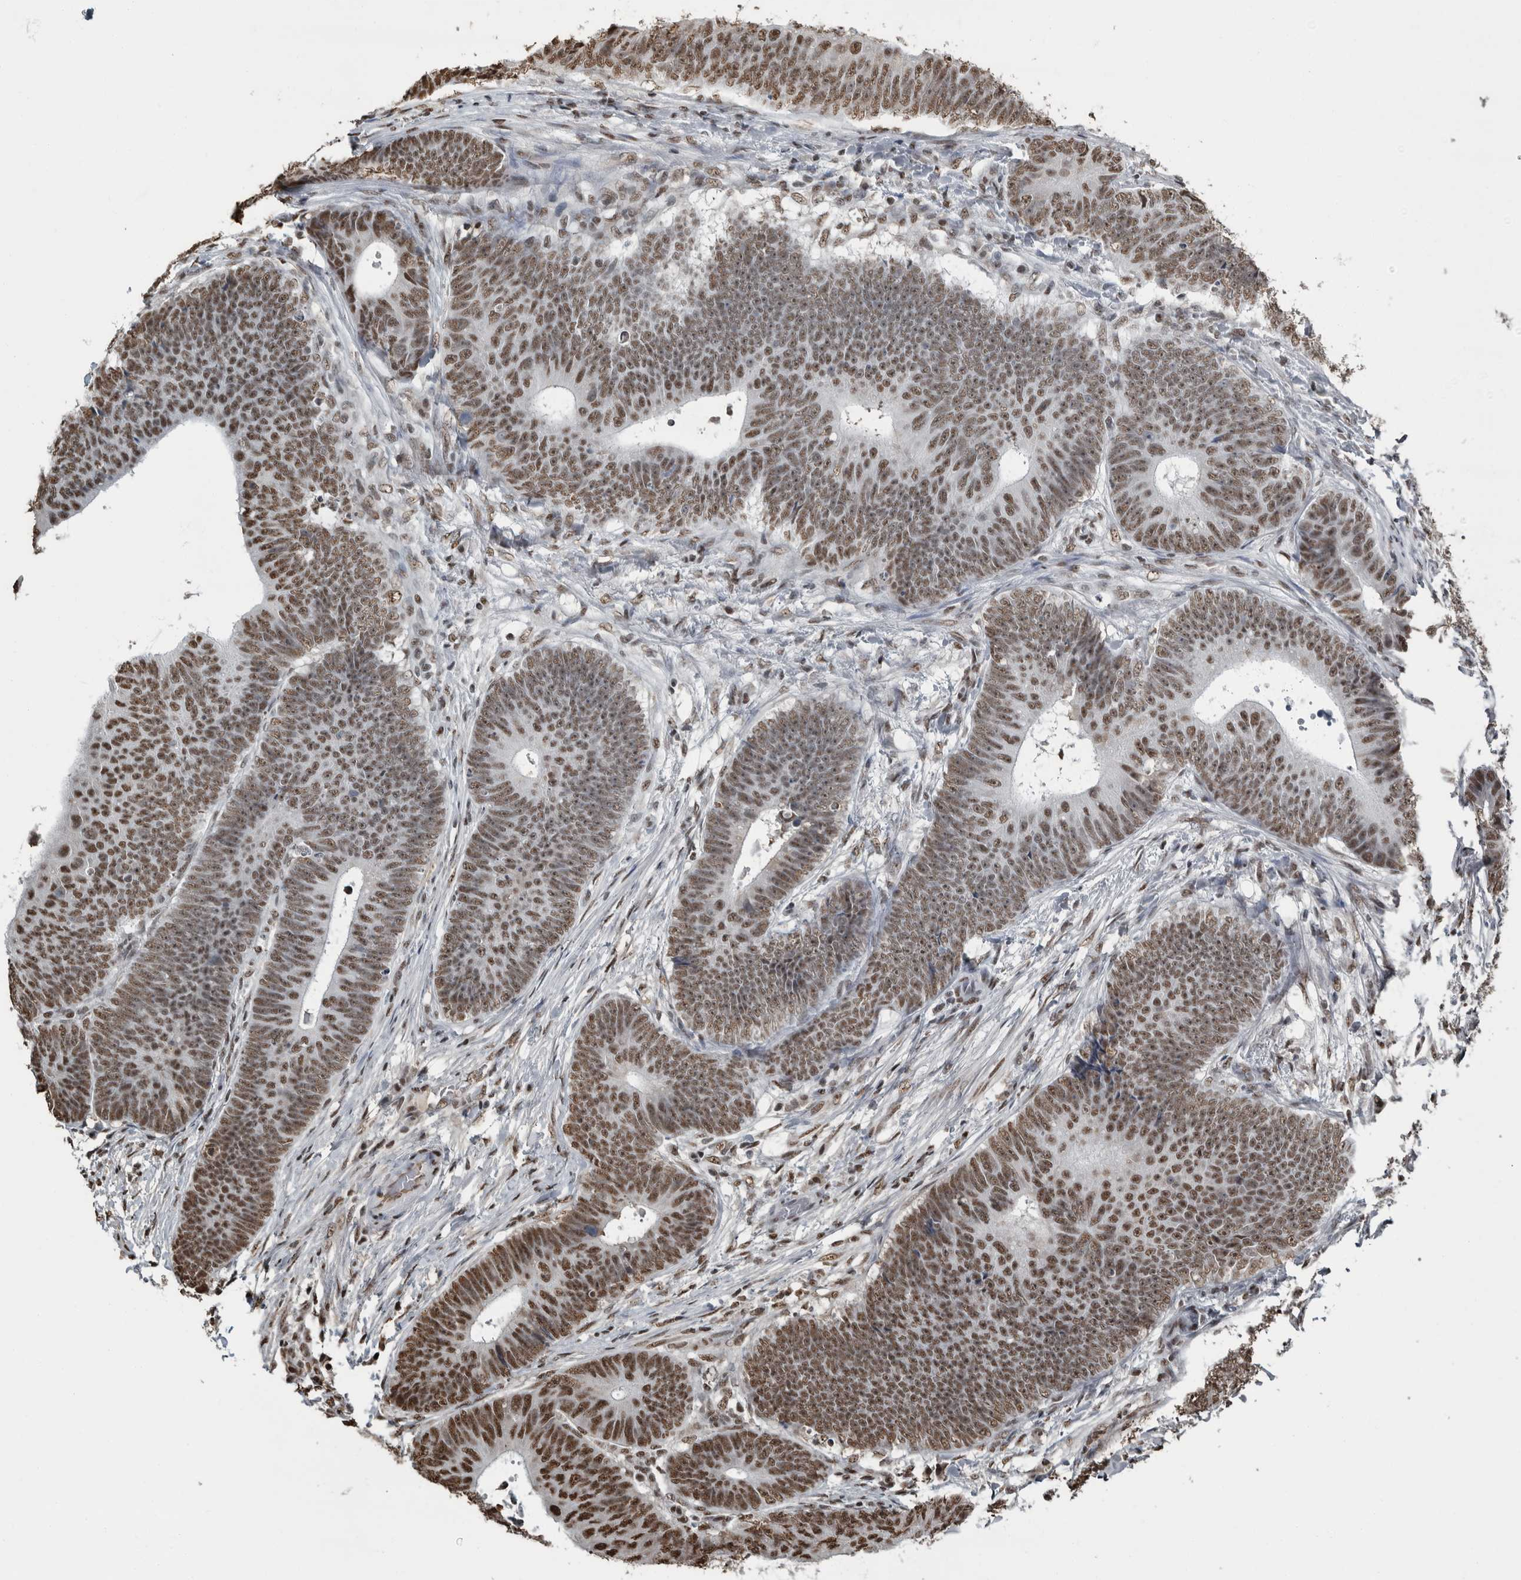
{"staining": {"intensity": "moderate", "quantity": ">75%", "location": "nuclear"}, "tissue": "colorectal cancer", "cell_type": "Tumor cells", "image_type": "cancer", "snomed": [{"axis": "morphology", "description": "Adenocarcinoma, NOS"}, {"axis": "topography", "description": "Colon"}], "caption": "Moderate nuclear staining is identified in about >75% of tumor cells in adenocarcinoma (colorectal).", "gene": "TGS1", "patient": {"sex": "male", "age": 56}}